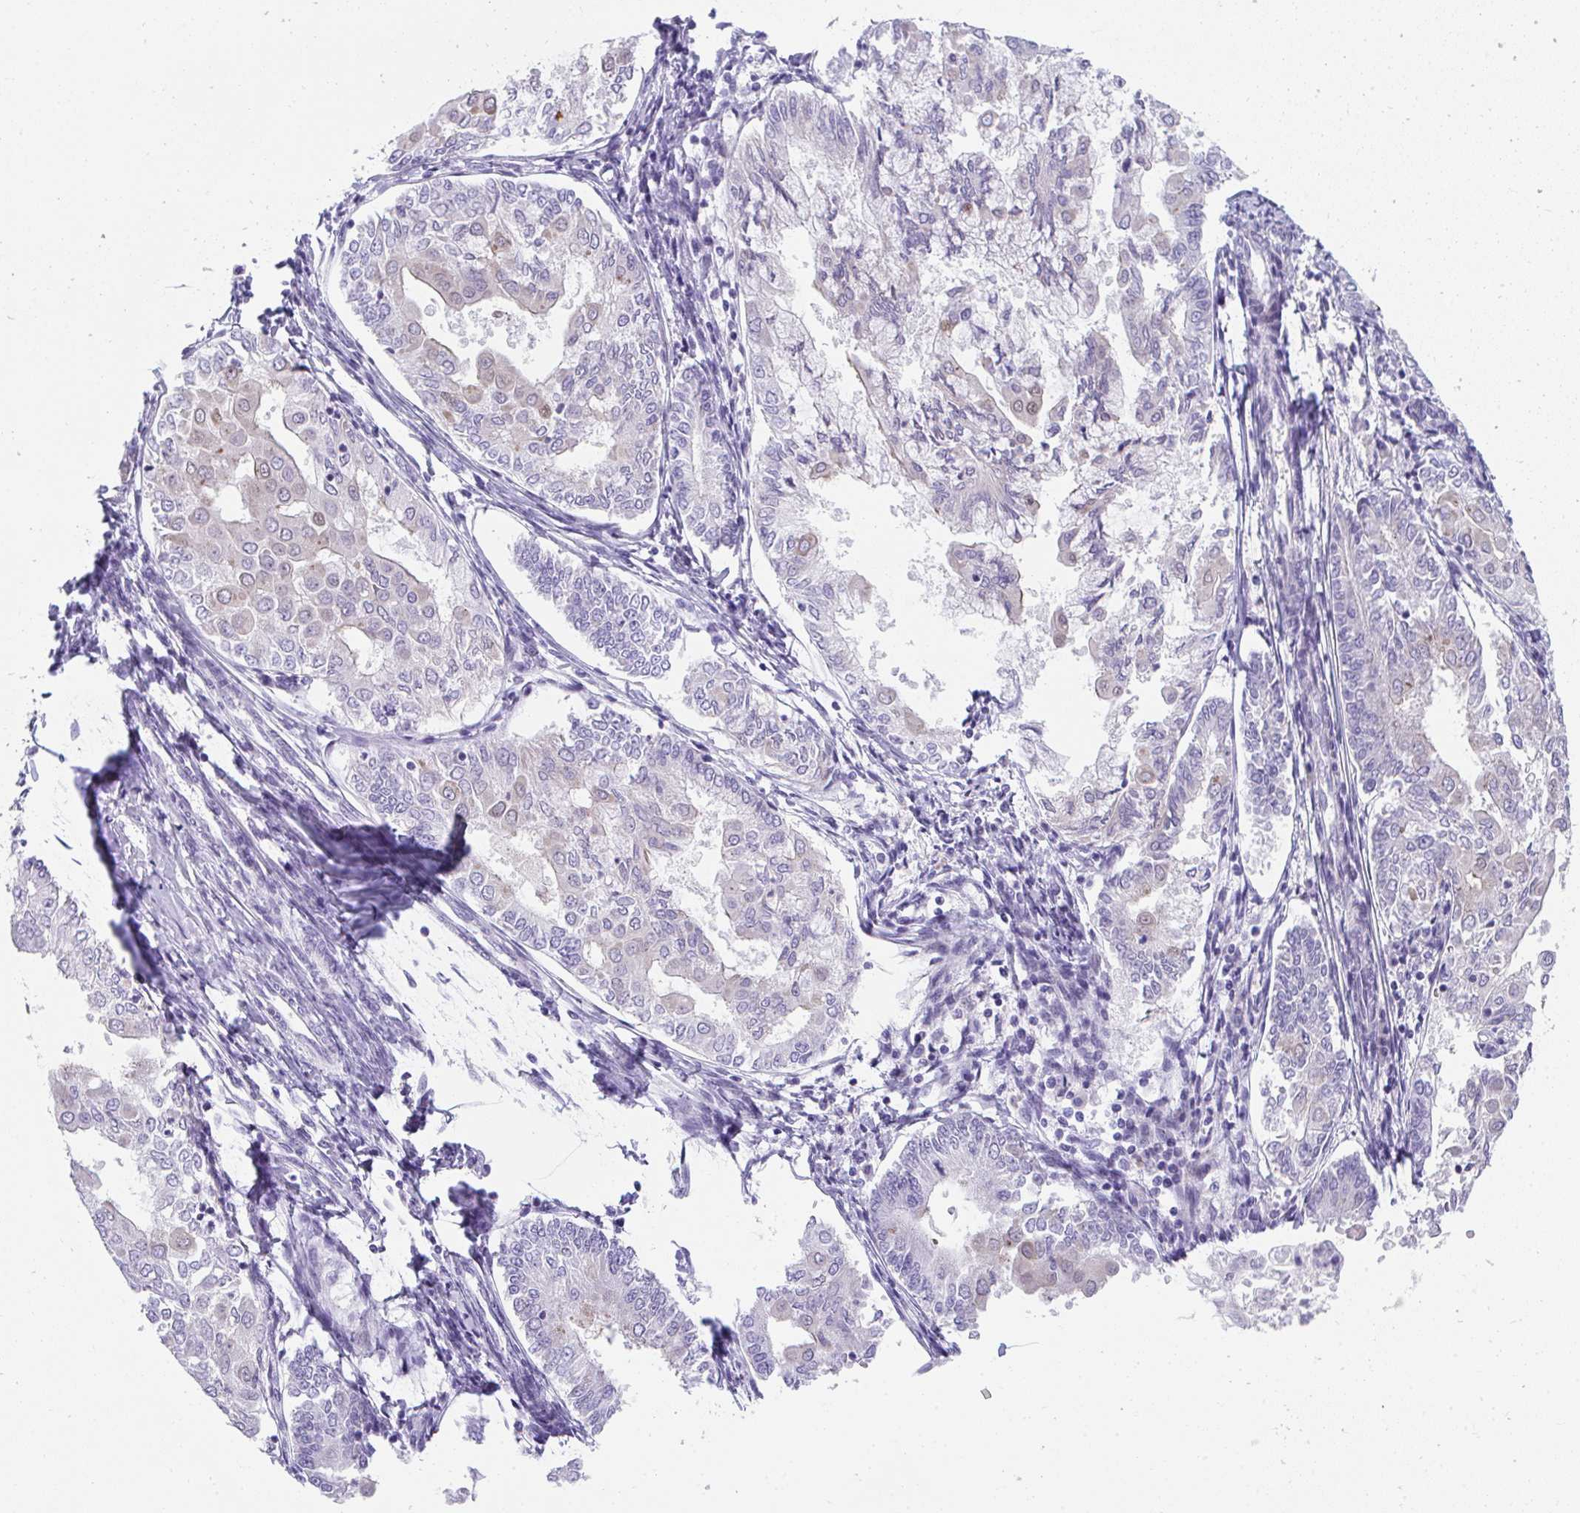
{"staining": {"intensity": "negative", "quantity": "none", "location": "none"}, "tissue": "endometrial cancer", "cell_type": "Tumor cells", "image_type": "cancer", "snomed": [{"axis": "morphology", "description": "Adenocarcinoma, NOS"}, {"axis": "topography", "description": "Endometrium"}], "caption": "This is an immunohistochemistry (IHC) histopathology image of adenocarcinoma (endometrial). There is no positivity in tumor cells.", "gene": "TTC30B", "patient": {"sex": "female", "age": 68}}